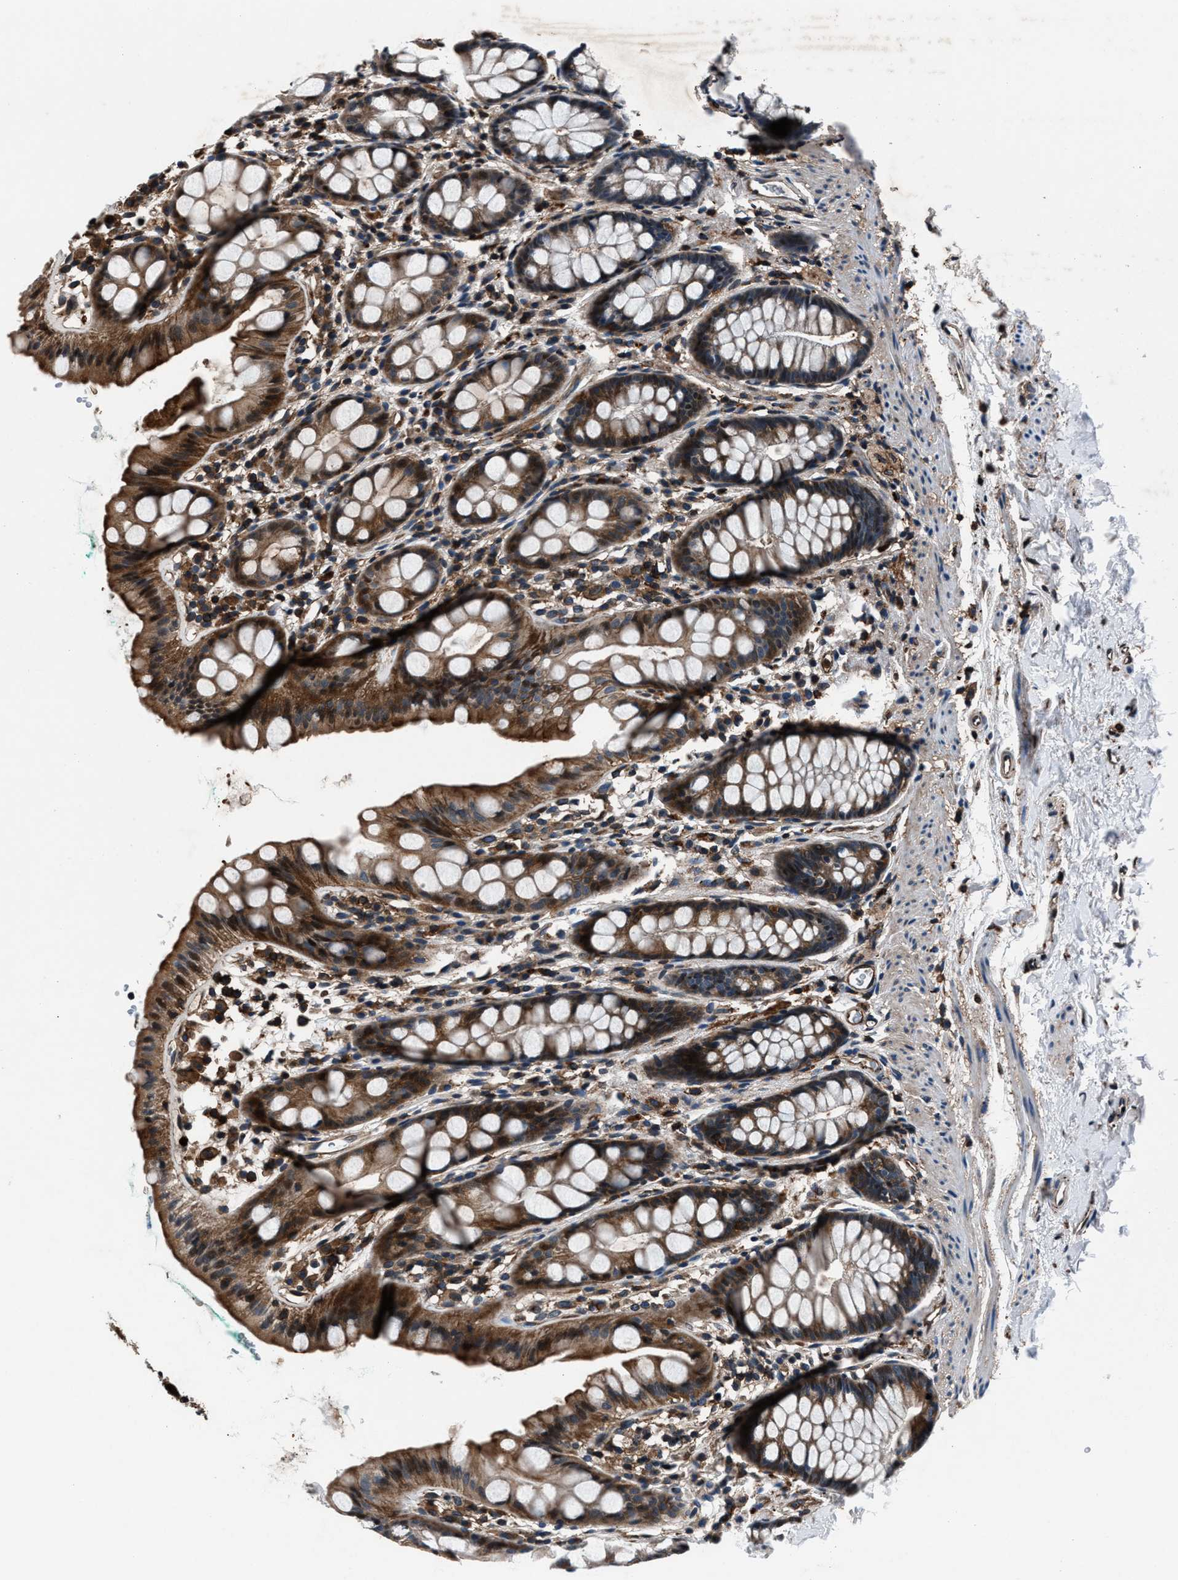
{"staining": {"intensity": "moderate", "quantity": ">75%", "location": "cytoplasmic/membranous"}, "tissue": "rectum", "cell_type": "Glandular cells", "image_type": "normal", "snomed": [{"axis": "morphology", "description": "Normal tissue, NOS"}, {"axis": "topography", "description": "Rectum"}], "caption": "Protein staining demonstrates moderate cytoplasmic/membranous positivity in approximately >75% of glandular cells in unremarkable rectum.", "gene": "MFSD11", "patient": {"sex": "female", "age": 65}}